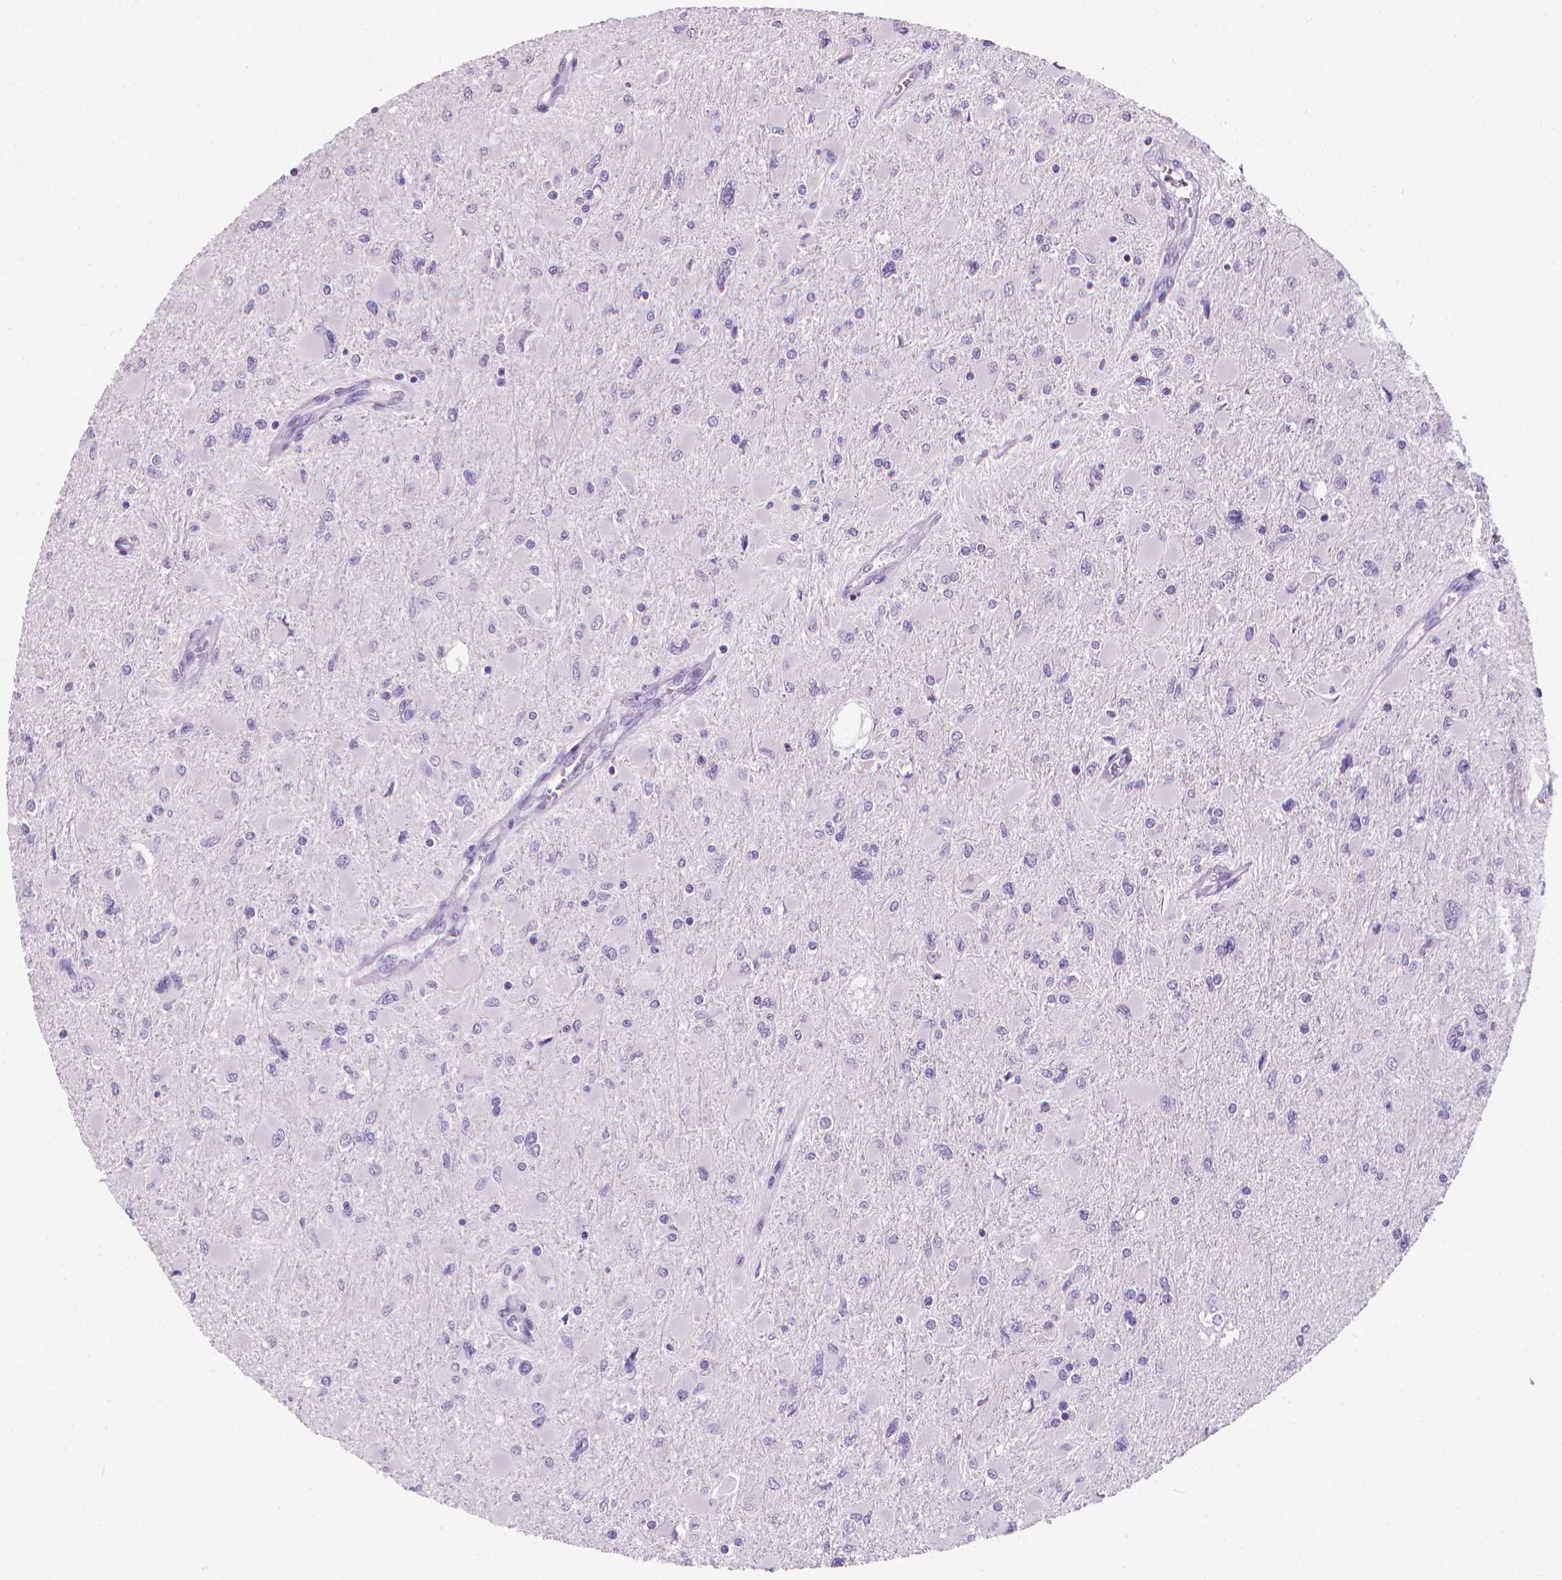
{"staining": {"intensity": "negative", "quantity": "none", "location": "none"}, "tissue": "glioma", "cell_type": "Tumor cells", "image_type": "cancer", "snomed": [{"axis": "morphology", "description": "Glioma, malignant, High grade"}, {"axis": "topography", "description": "Cerebral cortex"}], "caption": "A photomicrograph of human glioma is negative for staining in tumor cells.", "gene": "XPNPEP2", "patient": {"sex": "female", "age": 36}}